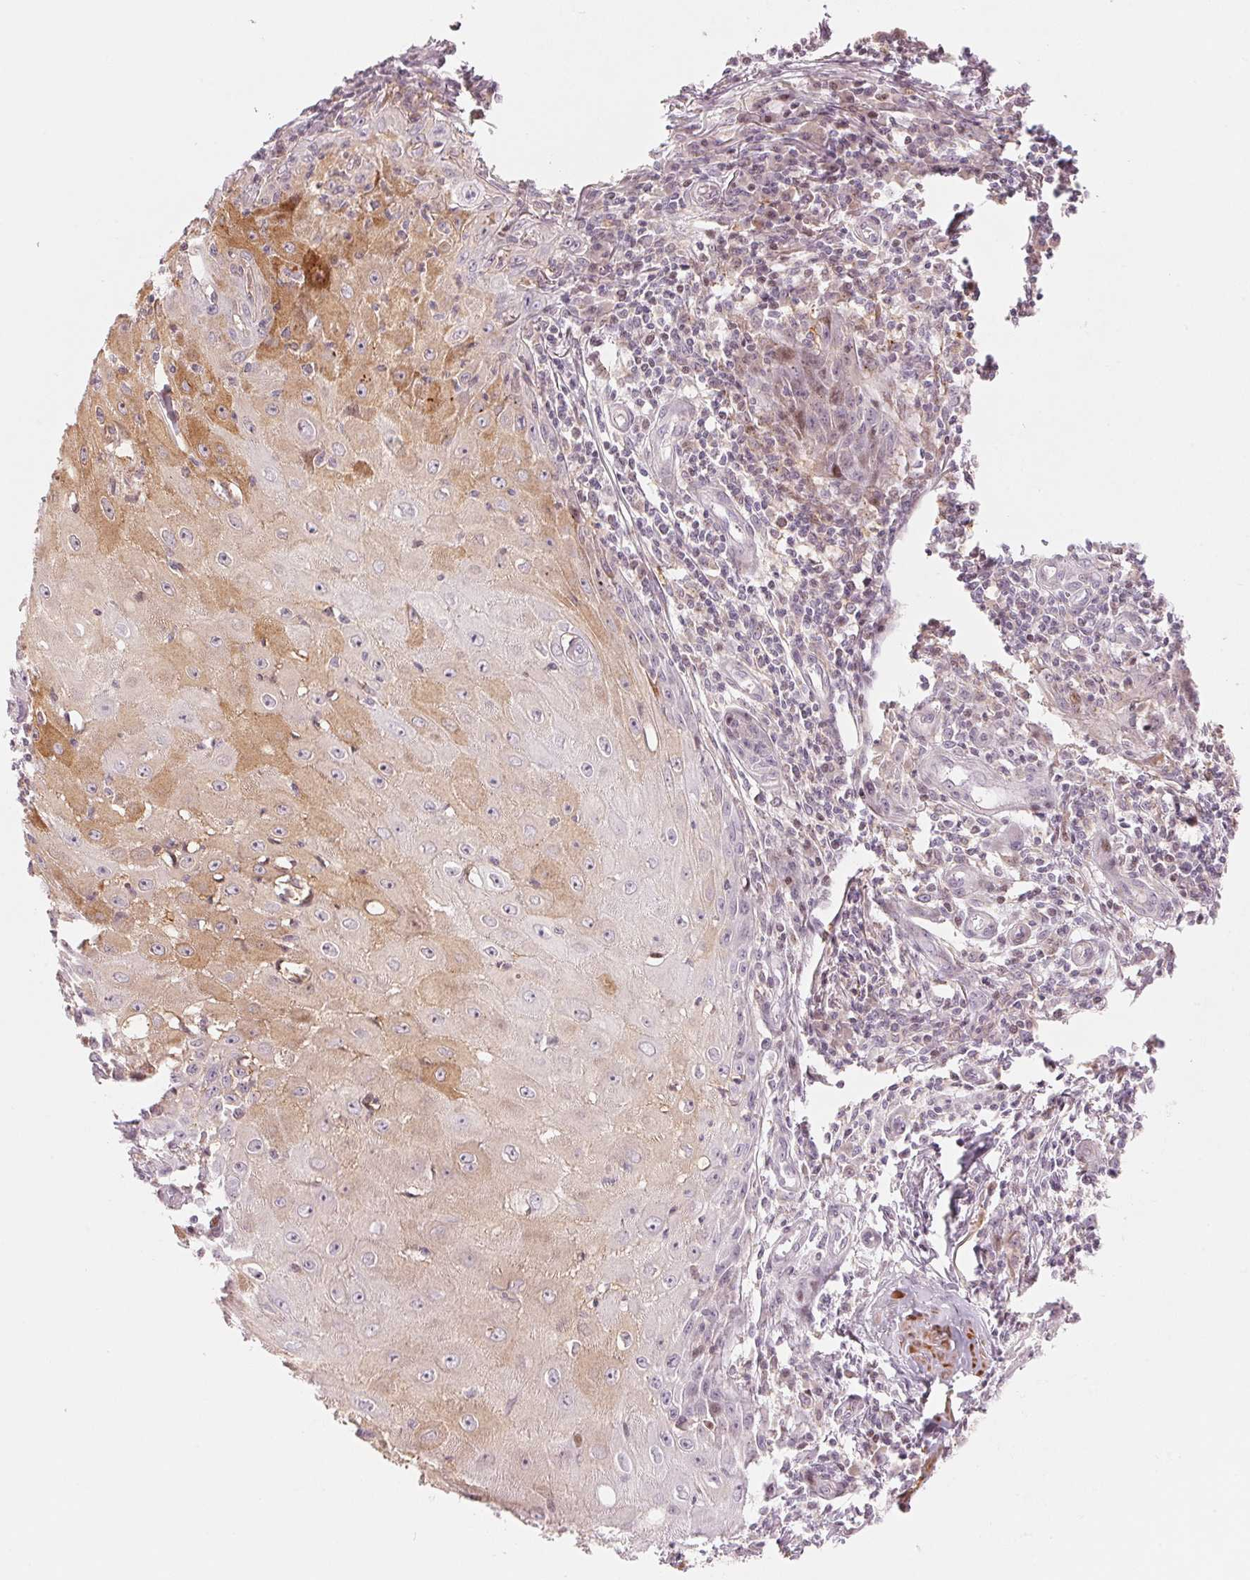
{"staining": {"intensity": "moderate", "quantity": "<25%", "location": "cytoplasmic/membranous"}, "tissue": "skin cancer", "cell_type": "Tumor cells", "image_type": "cancer", "snomed": [{"axis": "morphology", "description": "Squamous cell carcinoma, NOS"}, {"axis": "topography", "description": "Skin"}], "caption": "Immunohistochemistry (IHC) of skin cancer (squamous cell carcinoma) reveals low levels of moderate cytoplasmic/membranous expression in approximately <25% of tumor cells.", "gene": "SLC17A4", "patient": {"sex": "female", "age": 73}}